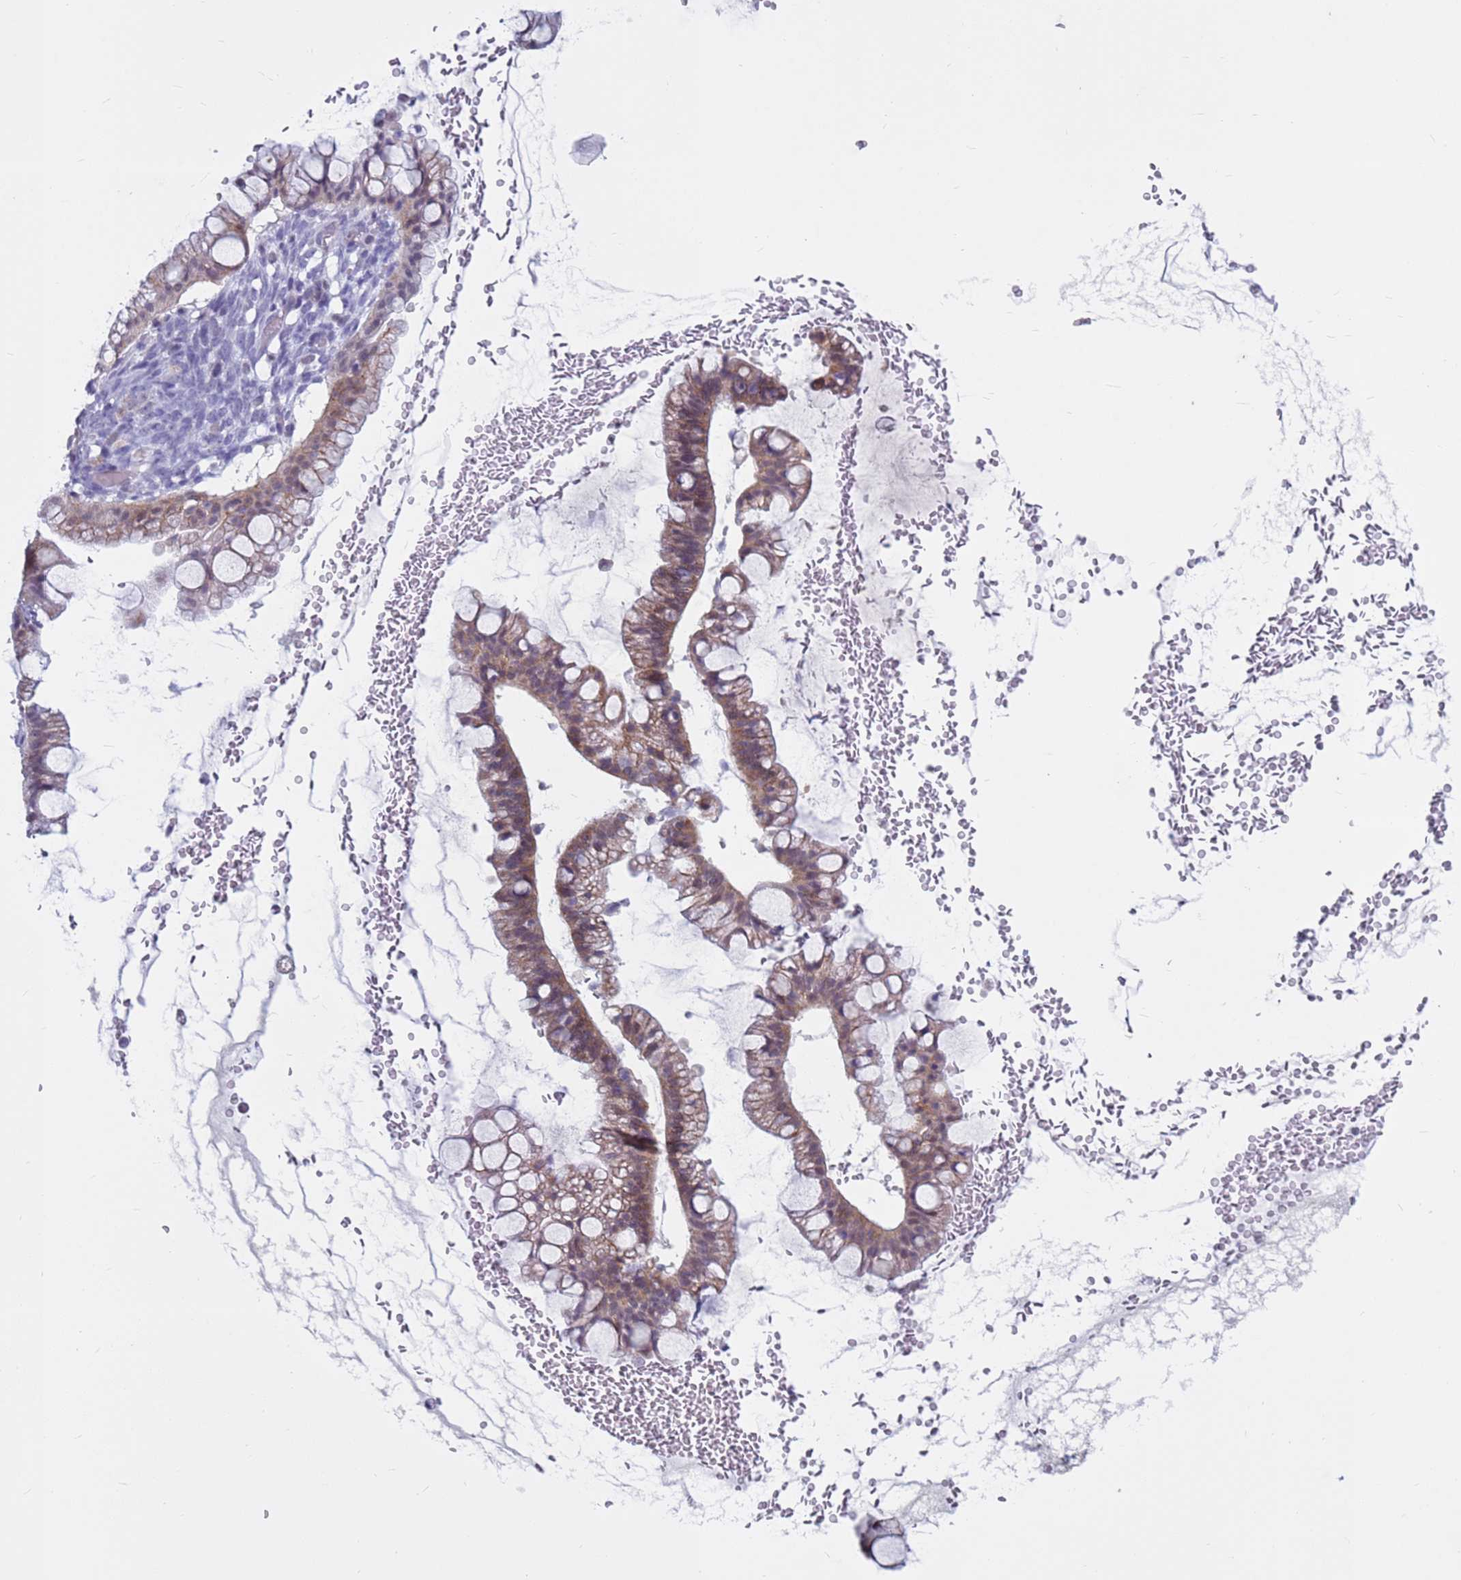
{"staining": {"intensity": "moderate", "quantity": "25%-75%", "location": "cytoplasmic/membranous"}, "tissue": "ovarian cancer", "cell_type": "Tumor cells", "image_type": "cancer", "snomed": [{"axis": "morphology", "description": "Cystadenocarcinoma, mucinous, NOS"}, {"axis": "topography", "description": "Ovary"}], "caption": "IHC (DAB (3,3'-diaminobenzidine)) staining of human ovarian mucinous cystadenocarcinoma displays moderate cytoplasmic/membranous protein staining in approximately 25%-75% of tumor cells. (DAB = brown stain, brightfield microscopy at high magnification).", "gene": "CDK2AP2", "patient": {"sex": "female", "age": 73}}